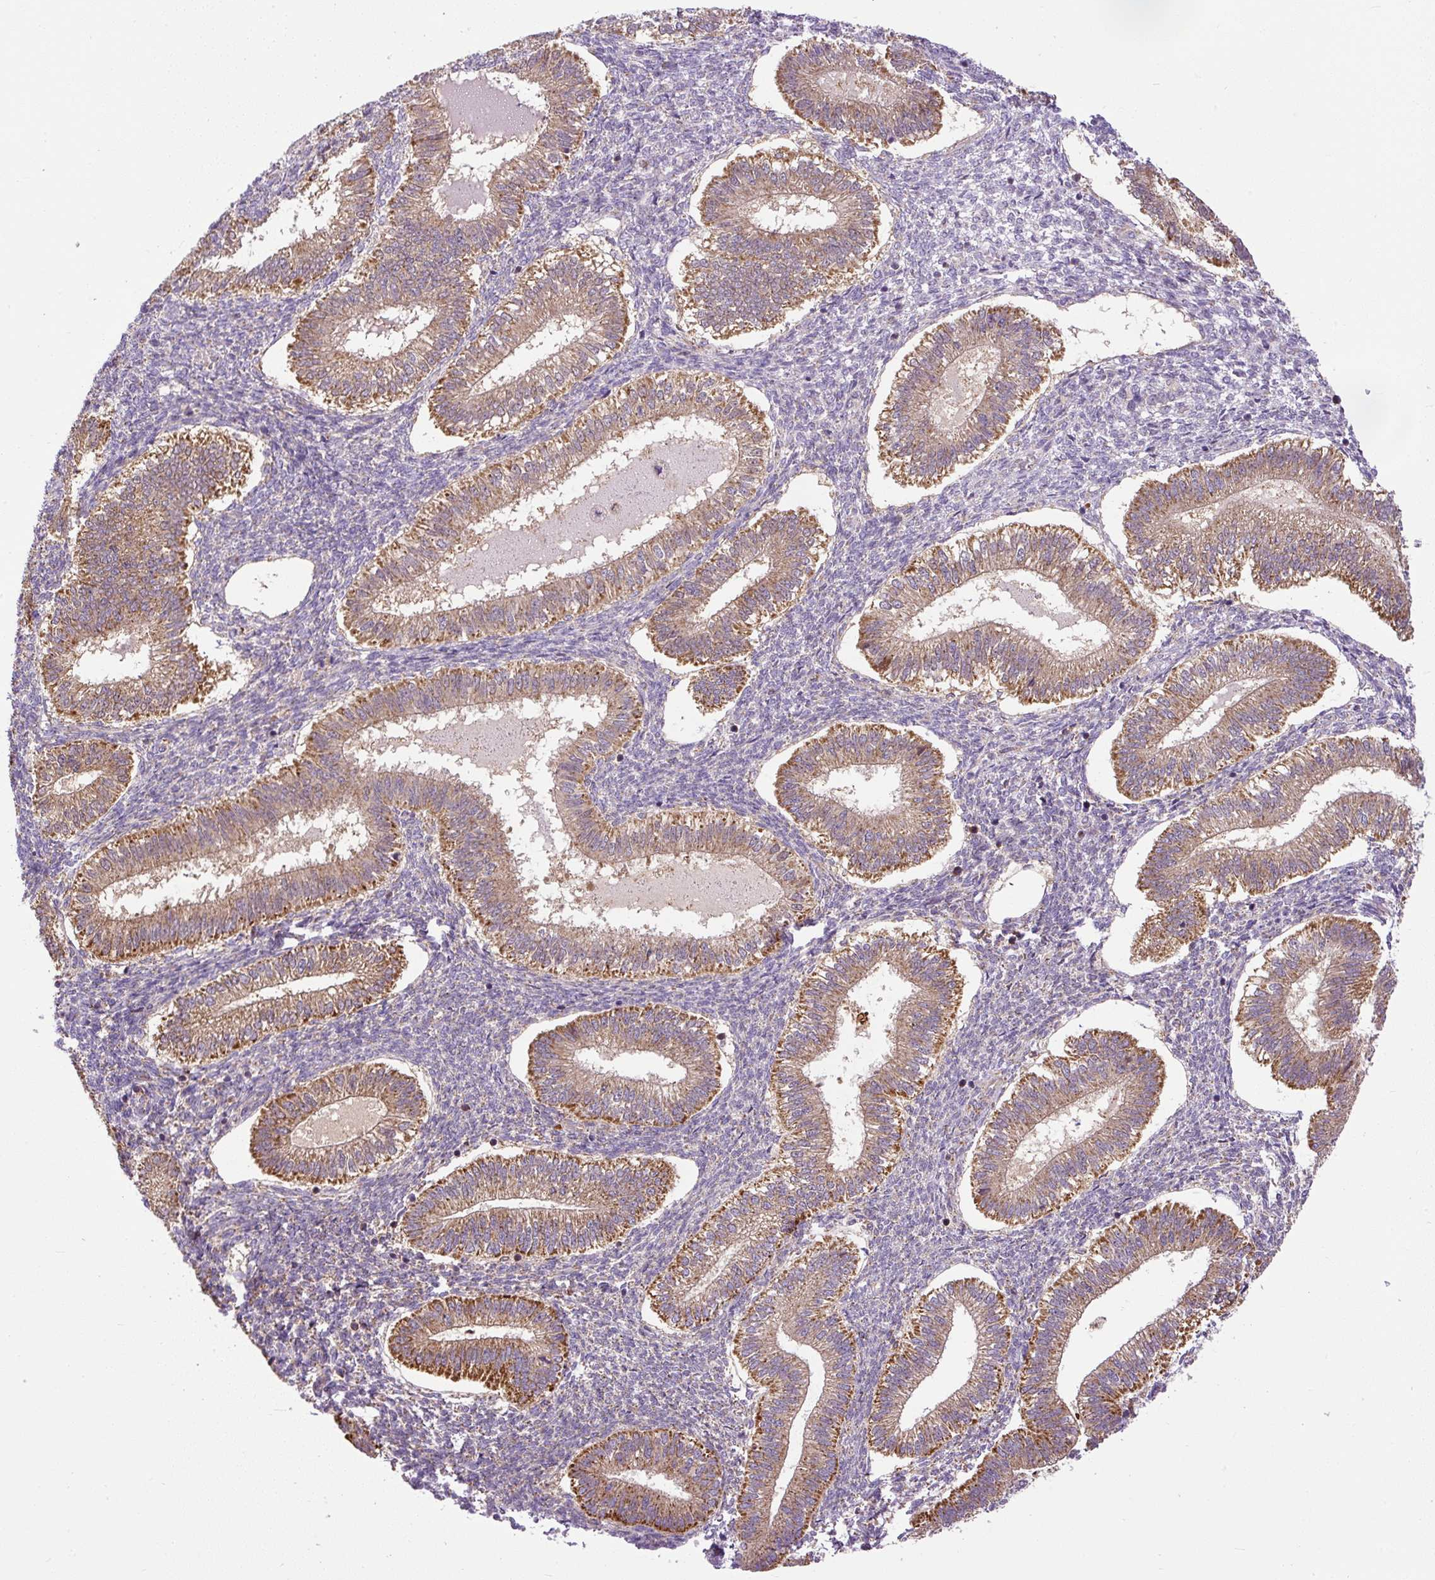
{"staining": {"intensity": "moderate", "quantity": "<25%", "location": "cytoplasmic/membranous"}, "tissue": "endometrium", "cell_type": "Cells in endometrial stroma", "image_type": "normal", "snomed": [{"axis": "morphology", "description": "Normal tissue, NOS"}, {"axis": "topography", "description": "Endometrium"}], "caption": "A low amount of moderate cytoplasmic/membranous staining is present in approximately <25% of cells in endometrial stroma in unremarkable endometrium.", "gene": "TM2D3", "patient": {"sex": "female", "age": 25}}